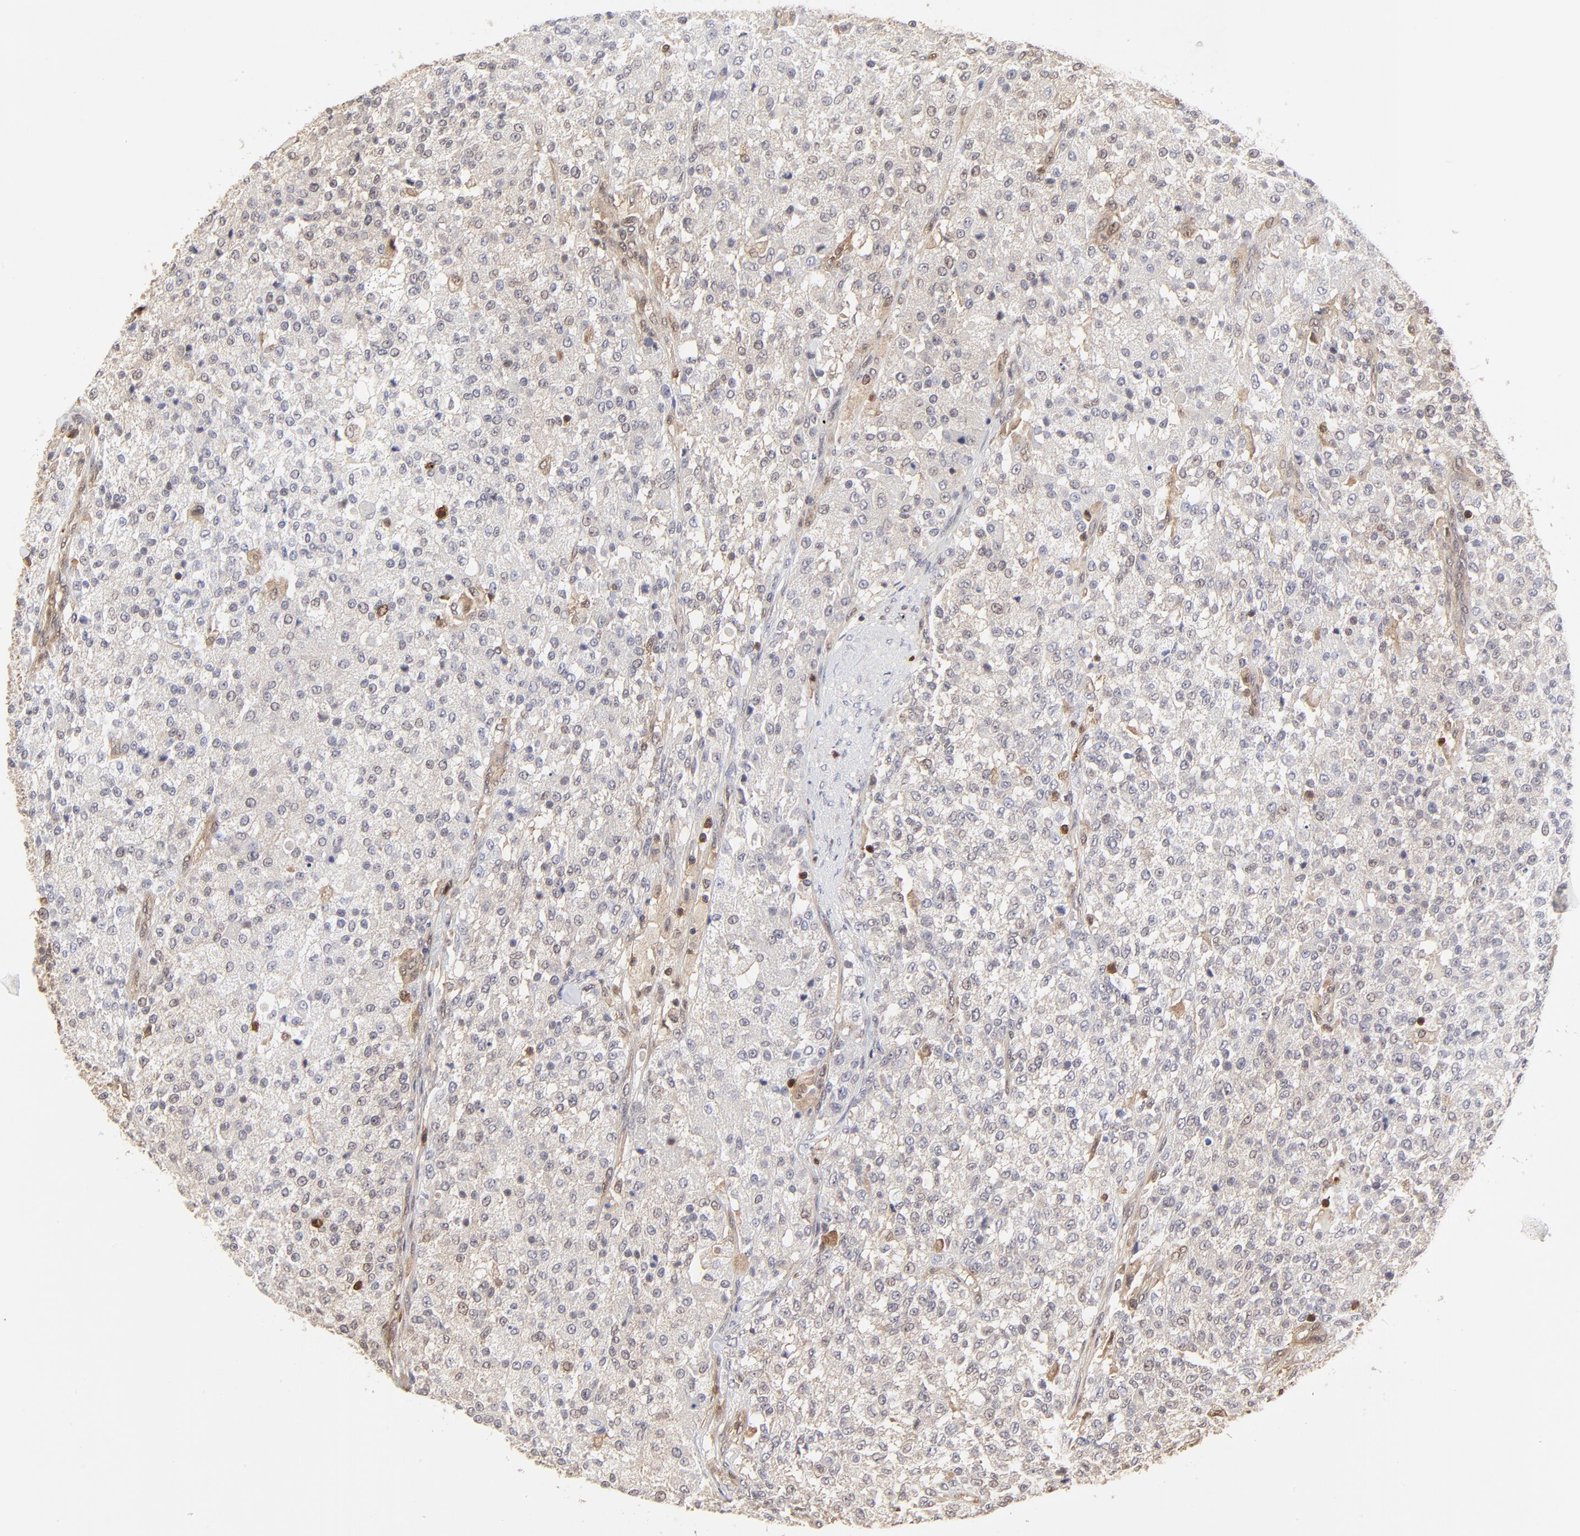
{"staining": {"intensity": "negative", "quantity": "none", "location": "none"}, "tissue": "testis cancer", "cell_type": "Tumor cells", "image_type": "cancer", "snomed": [{"axis": "morphology", "description": "Seminoma, NOS"}, {"axis": "topography", "description": "Testis"}], "caption": "IHC micrograph of human seminoma (testis) stained for a protein (brown), which exhibits no positivity in tumor cells.", "gene": "CASP3", "patient": {"sex": "male", "age": 59}}